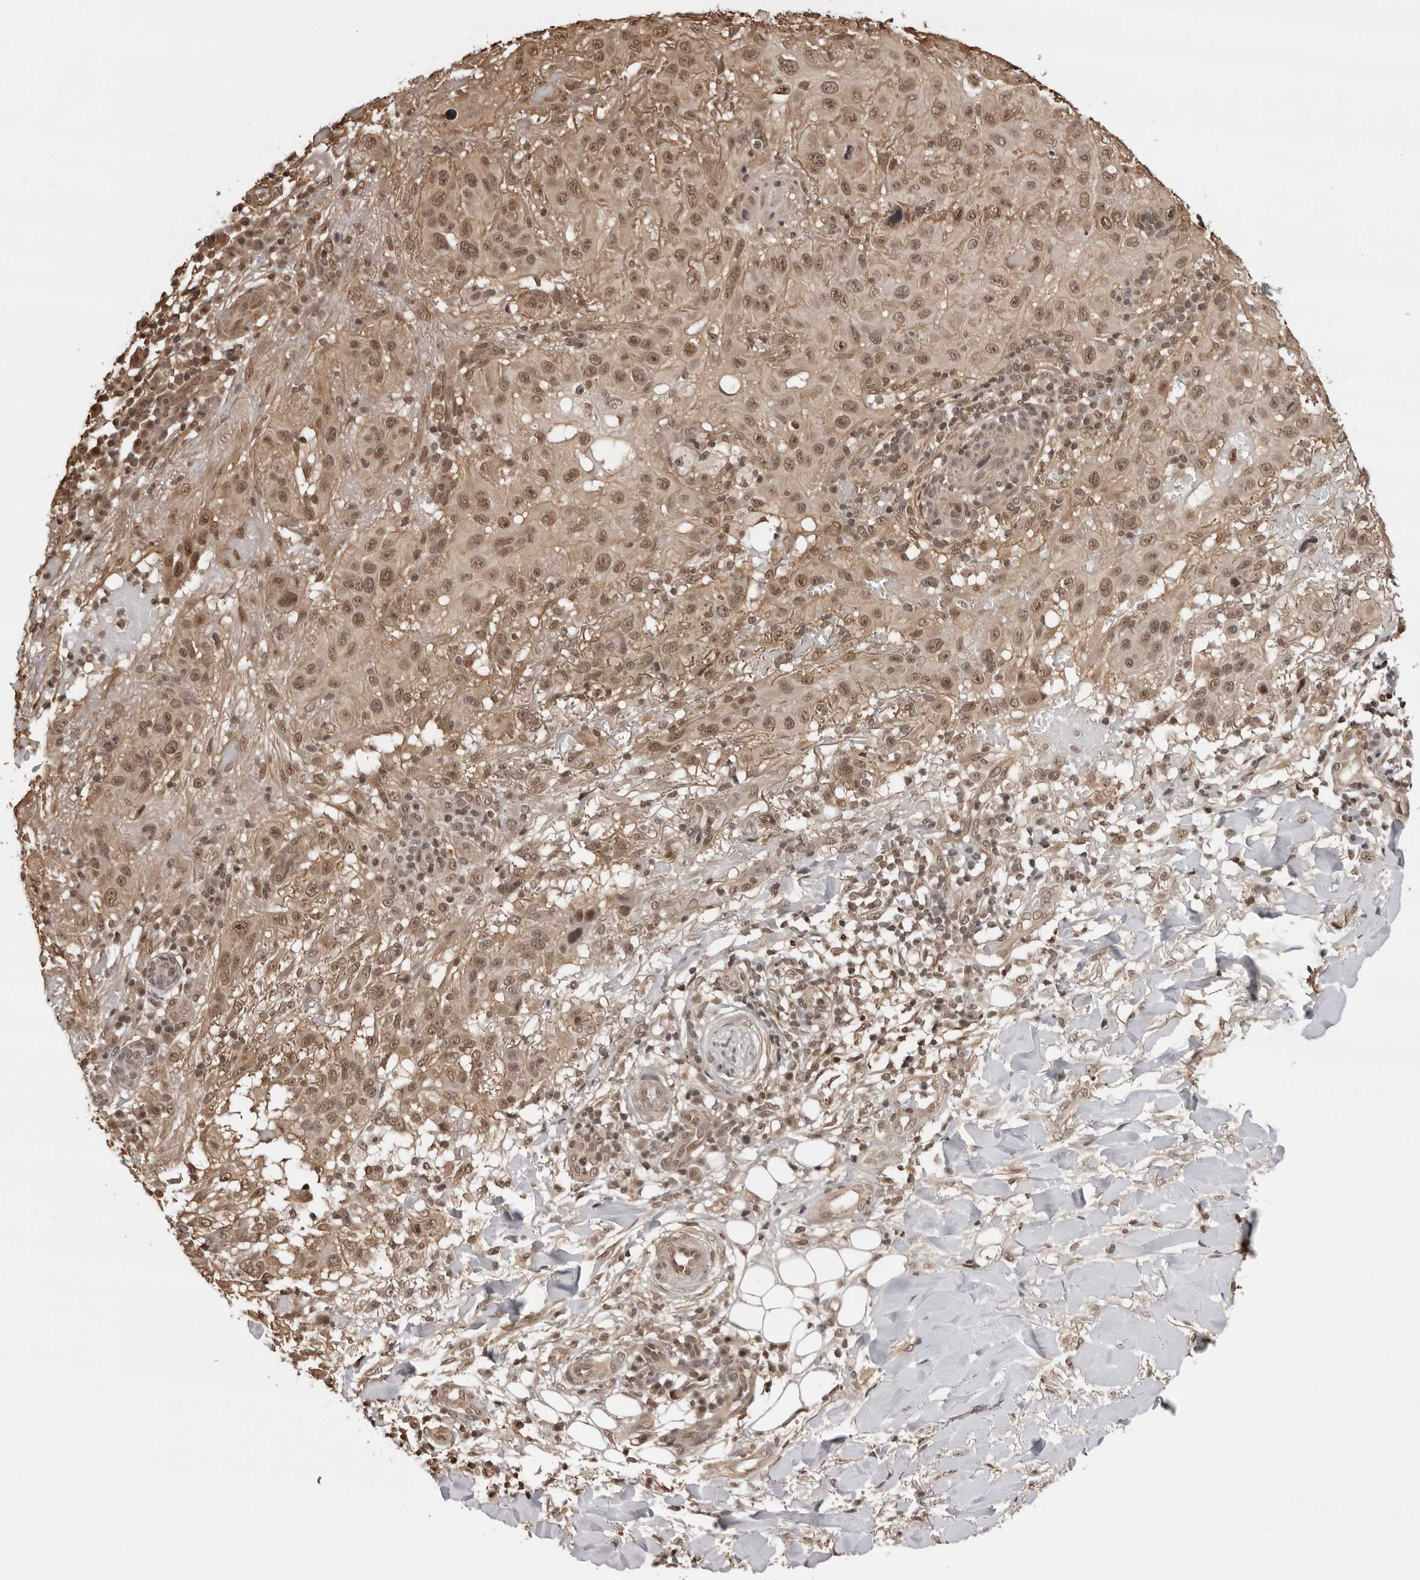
{"staining": {"intensity": "moderate", "quantity": ">75%", "location": "cytoplasmic/membranous,nuclear"}, "tissue": "skin cancer", "cell_type": "Tumor cells", "image_type": "cancer", "snomed": [{"axis": "morphology", "description": "Normal tissue, NOS"}, {"axis": "morphology", "description": "Squamous cell carcinoma, NOS"}, {"axis": "topography", "description": "Skin"}], "caption": "Protein expression analysis of skin cancer demonstrates moderate cytoplasmic/membranous and nuclear positivity in approximately >75% of tumor cells.", "gene": "SDE2", "patient": {"sex": "female", "age": 96}}